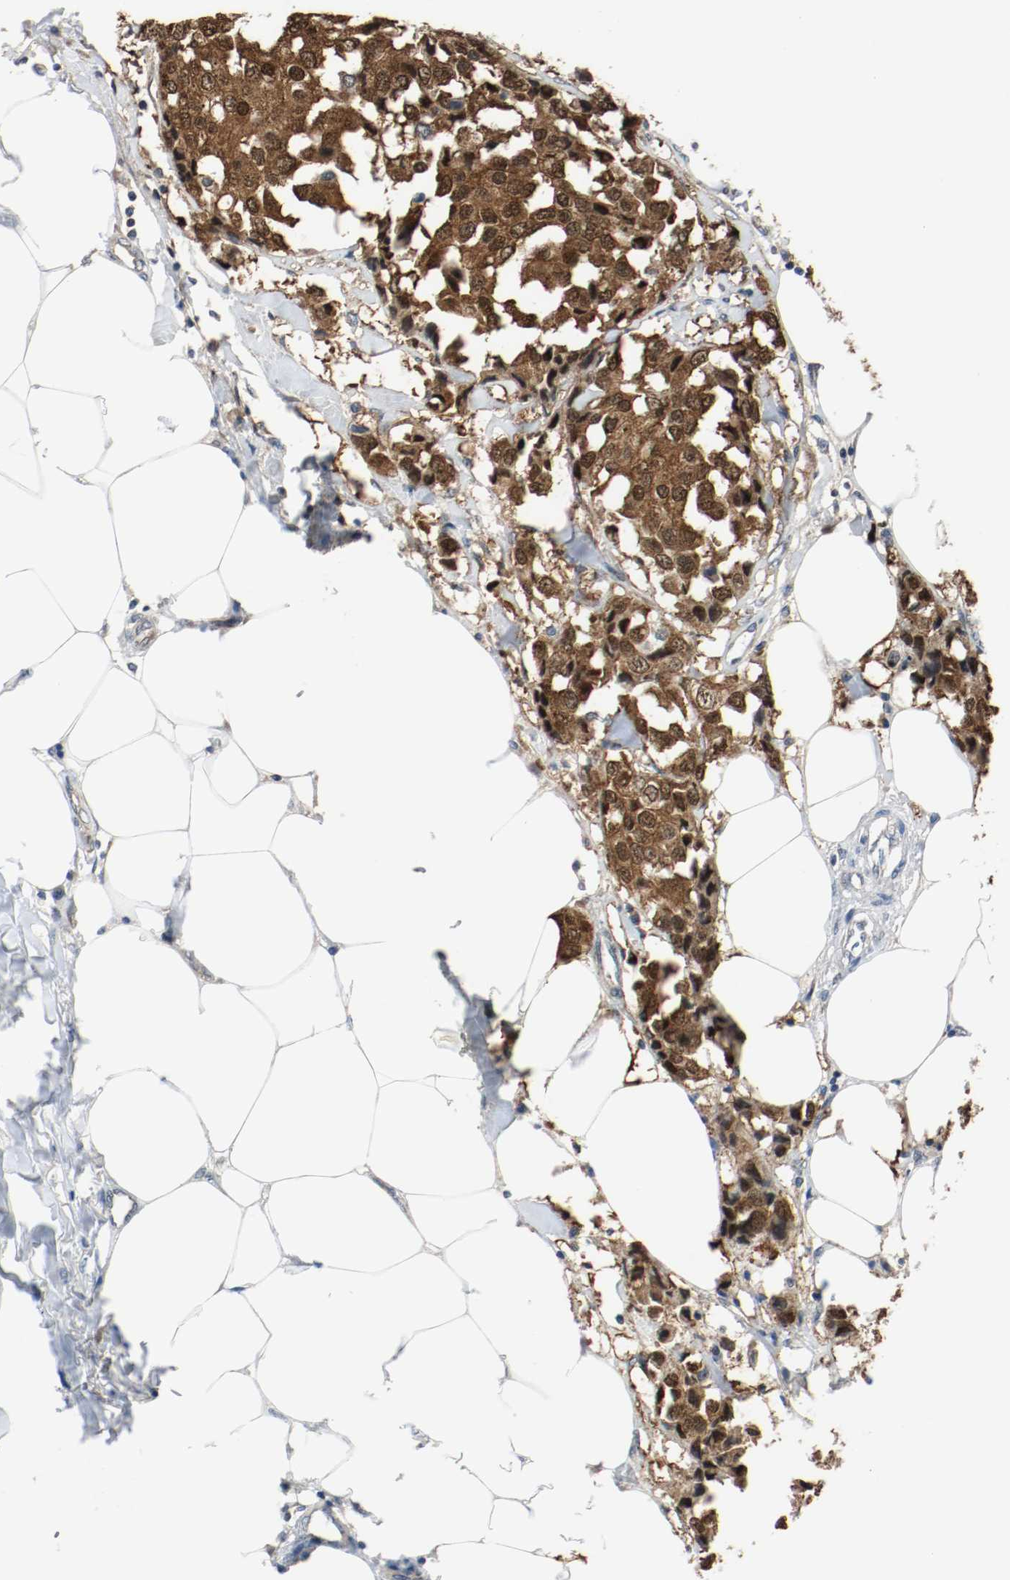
{"staining": {"intensity": "strong", "quantity": ">75%", "location": "cytoplasmic/membranous,nuclear"}, "tissue": "breast cancer", "cell_type": "Tumor cells", "image_type": "cancer", "snomed": [{"axis": "morphology", "description": "Duct carcinoma"}, {"axis": "topography", "description": "Breast"}], "caption": "Protein staining by immunohistochemistry (IHC) displays strong cytoplasmic/membranous and nuclear expression in approximately >75% of tumor cells in intraductal carcinoma (breast). The protein of interest is shown in brown color, while the nuclei are stained blue.", "gene": "PPME1", "patient": {"sex": "female", "age": 80}}